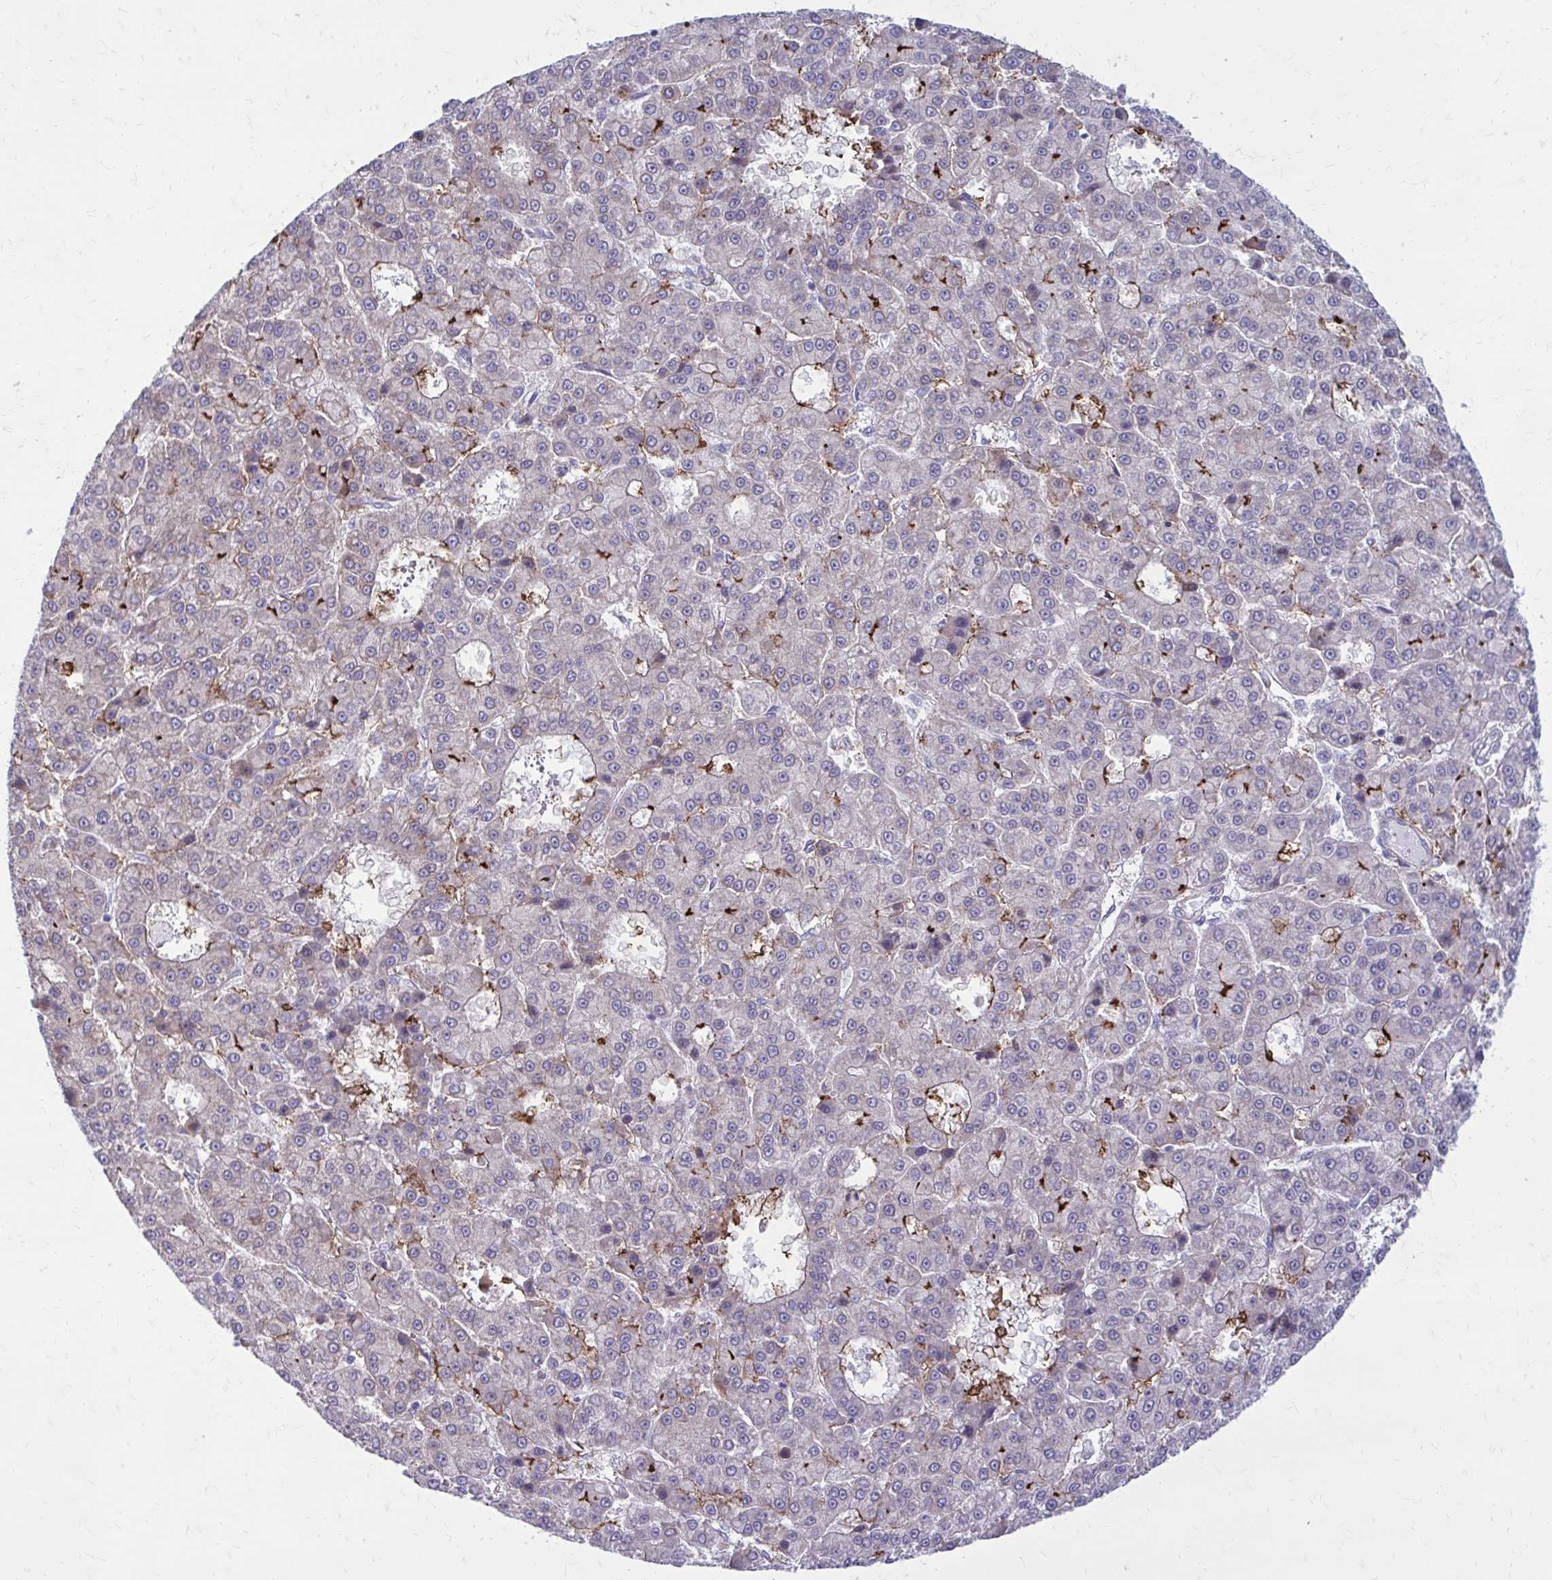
{"staining": {"intensity": "weak", "quantity": "<25%", "location": "cytoplasmic/membranous"}, "tissue": "liver cancer", "cell_type": "Tumor cells", "image_type": "cancer", "snomed": [{"axis": "morphology", "description": "Carcinoma, Hepatocellular, NOS"}, {"axis": "topography", "description": "Liver"}], "caption": "Liver cancer was stained to show a protein in brown. There is no significant expression in tumor cells. (DAB IHC visualized using brightfield microscopy, high magnification).", "gene": "GIGYF2", "patient": {"sex": "male", "age": 70}}